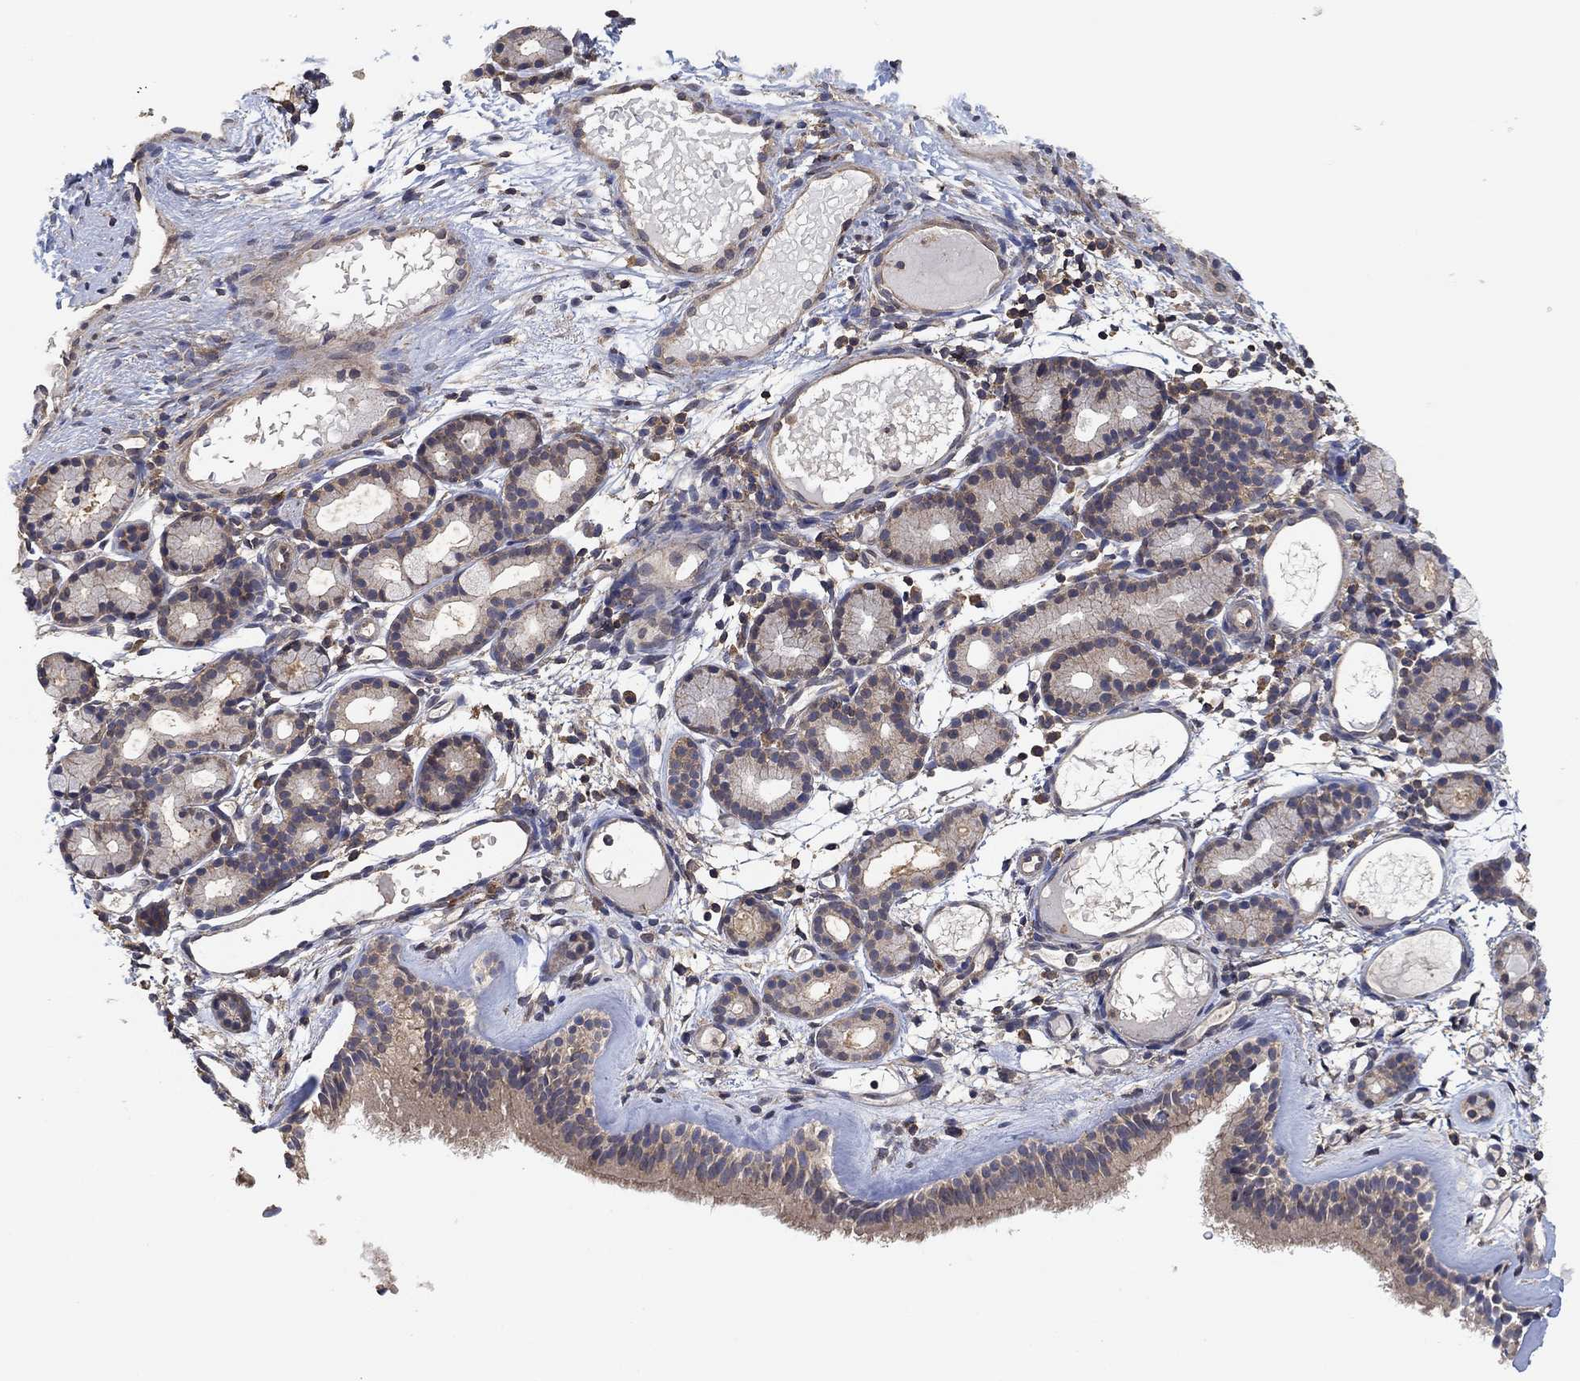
{"staining": {"intensity": "weak", "quantity": "<25%", "location": "cytoplasmic/membranous"}, "tissue": "nasopharynx", "cell_type": "Respiratory epithelial cells", "image_type": "normal", "snomed": [{"axis": "morphology", "description": "Normal tissue, NOS"}, {"axis": "topography", "description": "Nasopharynx"}], "caption": "Micrograph shows no significant protein expression in respiratory epithelial cells of benign nasopharynx.", "gene": "CCDC43", "patient": {"sex": "female", "age": 81}}